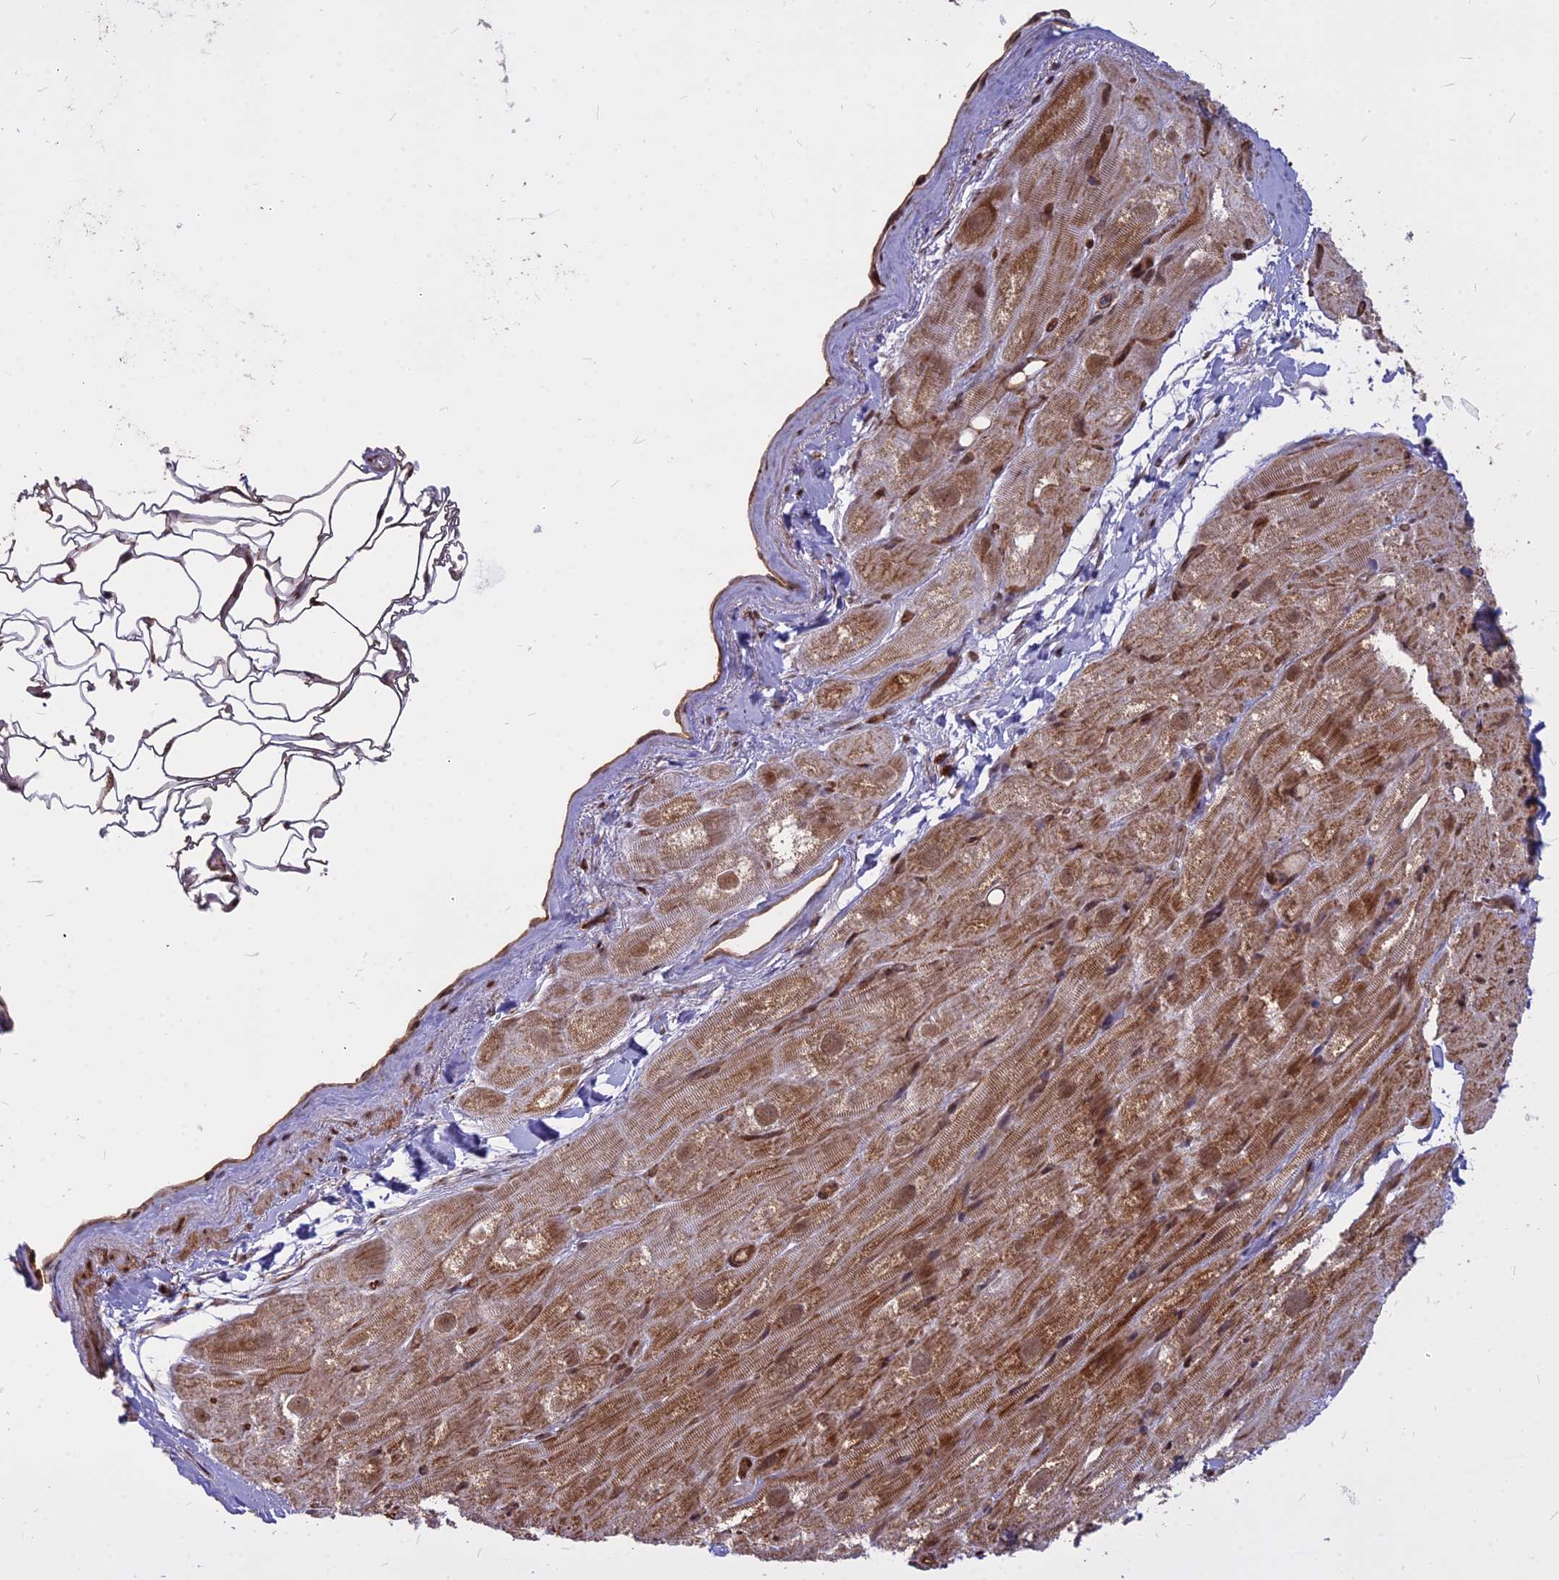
{"staining": {"intensity": "moderate", "quantity": "25%-75%", "location": "cytoplasmic/membranous,nuclear"}, "tissue": "heart muscle", "cell_type": "Cardiomyocytes", "image_type": "normal", "snomed": [{"axis": "morphology", "description": "Normal tissue, NOS"}, {"axis": "topography", "description": "Heart"}], "caption": "A brown stain shows moderate cytoplasmic/membranous,nuclear expression of a protein in cardiomyocytes of unremarkable heart muscle. (DAB (3,3'-diaminobenzidine) IHC, brown staining for protein, blue staining for nuclei).", "gene": "ALG10B", "patient": {"sex": "male", "age": 50}}